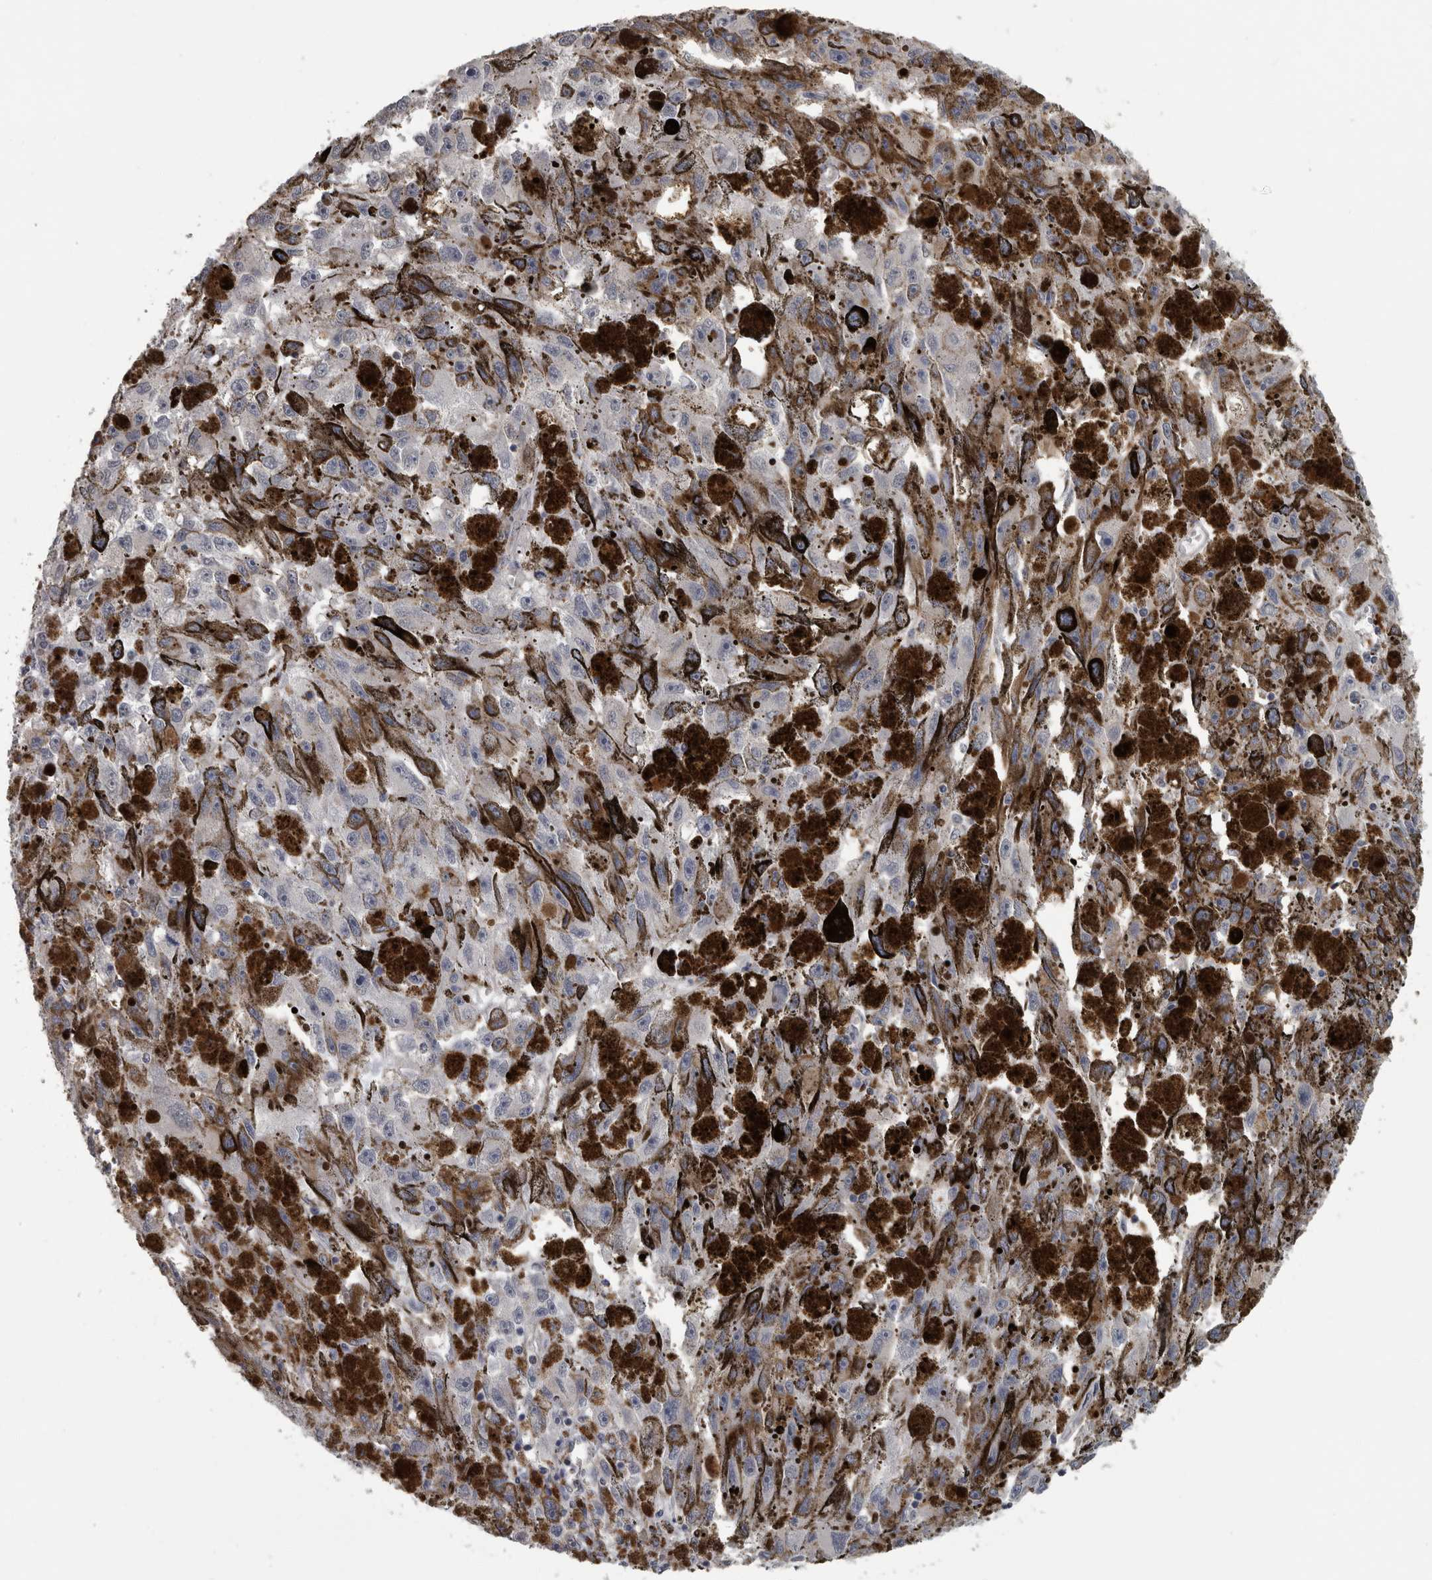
{"staining": {"intensity": "negative", "quantity": "none", "location": "none"}, "tissue": "melanoma", "cell_type": "Tumor cells", "image_type": "cancer", "snomed": [{"axis": "morphology", "description": "Malignant melanoma, NOS"}, {"axis": "topography", "description": "Skin"}], "caption": "Immunohistochemical staining of malignant melanoma shows no significant expression in tumor cells.", "gene": "NAAA", "patient": {"sex": "female", "age": 104}}